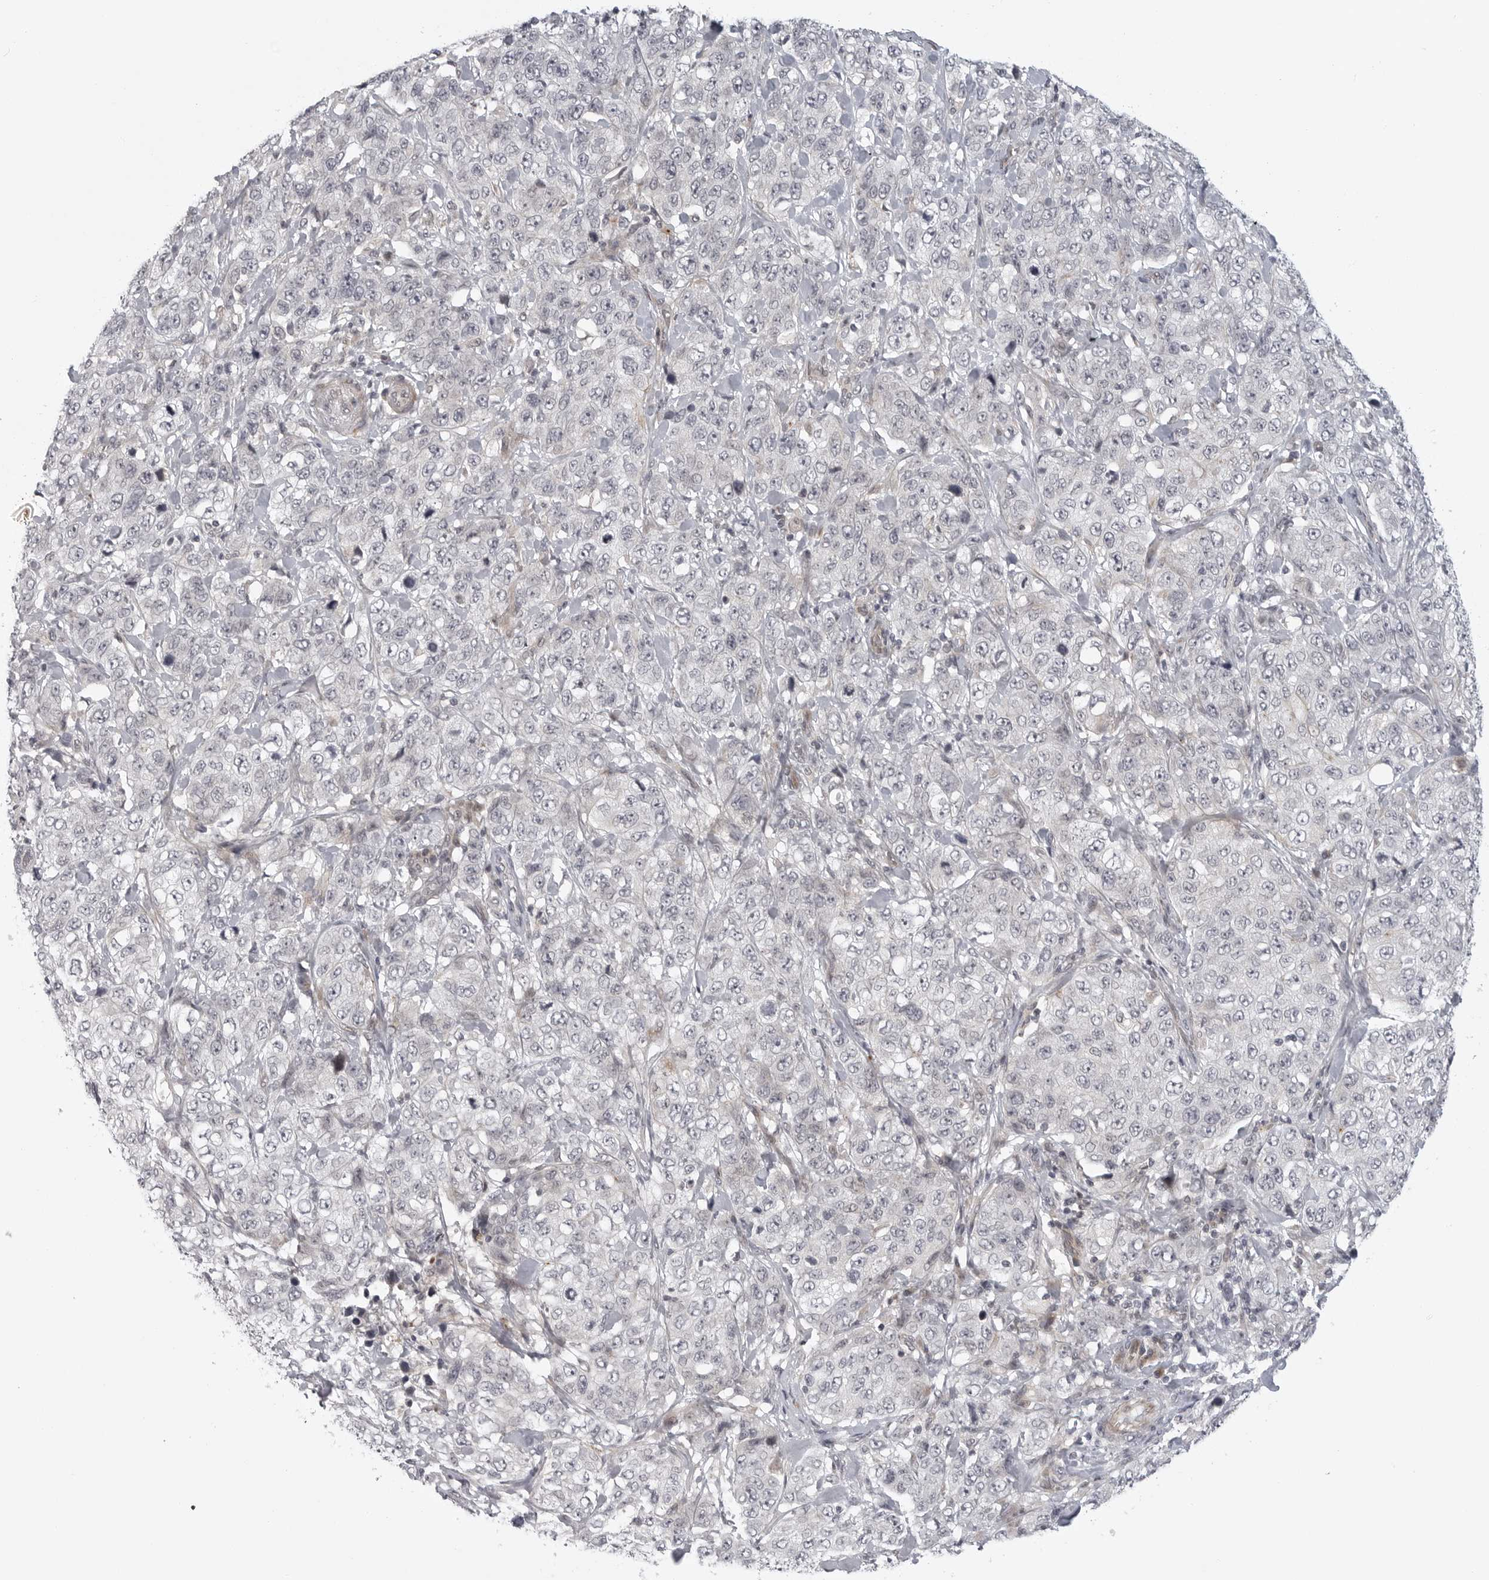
{"staining": {"intensity": "negative", "quantity": "none", "location": "none"}, "tissue": "stomach cancer", "cell_type": "Tumor cells", "image_type": "cancer", "snomed": [{"axis": "morphology", "description": "Adenocarcinoma, NOS"}, {"axis": "topography", "description": "Stomach"}], "caption": "The image reveals no significant expression in tumor cells of adenocarcinoma (stomach). The staining is performed using DAB (3,3'-diaminobenzidine) brown chromogen with nuclei counter-stained in using hematoxylin.", "gene": "CD300LD", "patient": {"sex": "male", "age": 48}}